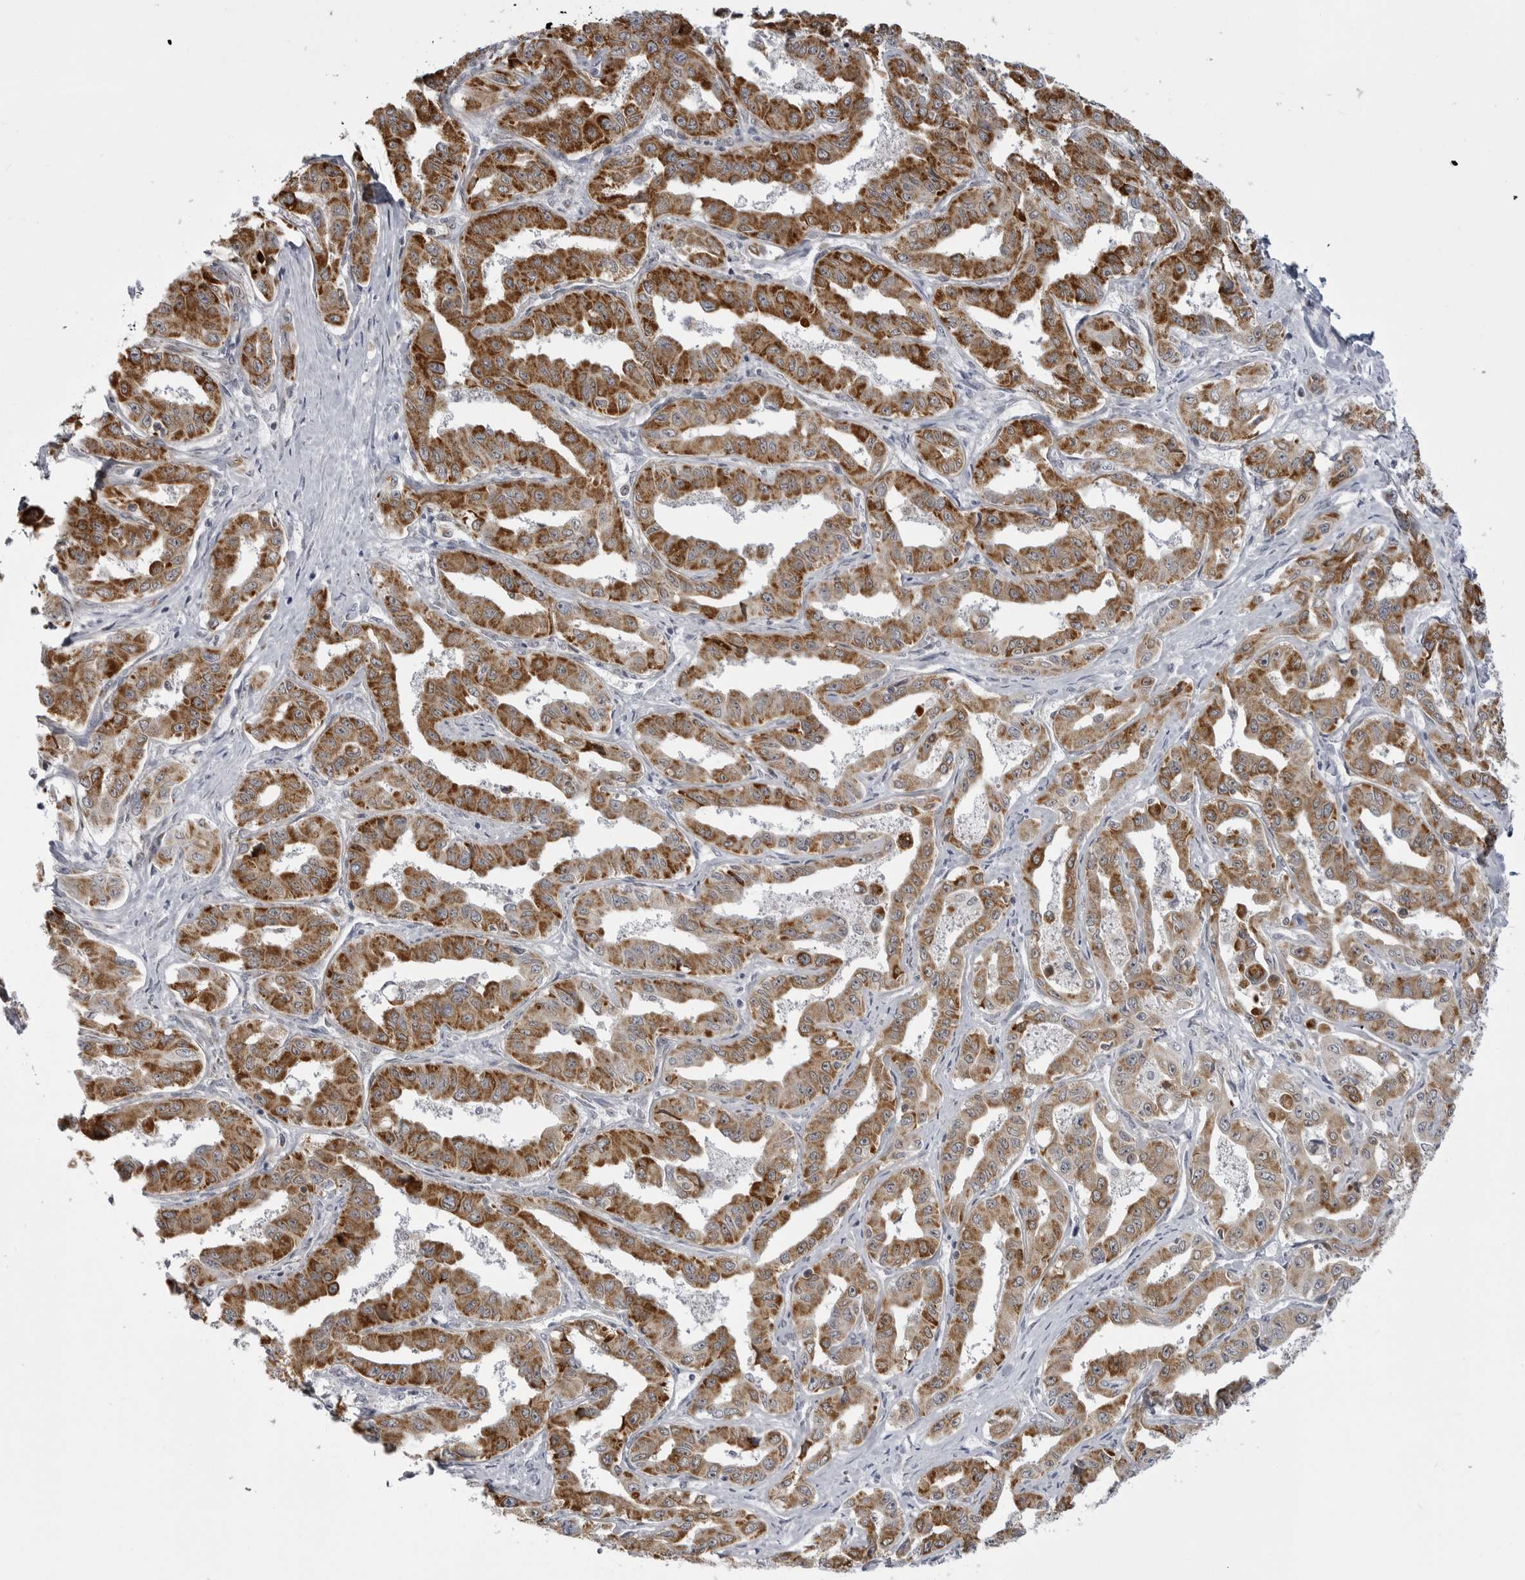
{"staining": {"intensity": "strong", "quantity": ">75%", "location": "cytoplasmic/membranous"}, "tissue": "liver cancer", "cell_type": "Tumor cells", "image_type": "cancer", "snomed": [{"axis": "morphology", "description": "Cholangiocarcinoma"}, {"axis": "topography", "description": "Liver"}], "caption": "An IHC histopathology image of neoplastic tissue is shown. Protein staining in brown shows strong cytoplasmic/membranous positivity in liver cancer (cholangiocarcinoma) within tumor cells.", "gene": "FH", "patient": {"sex": "male", "age": 59}}